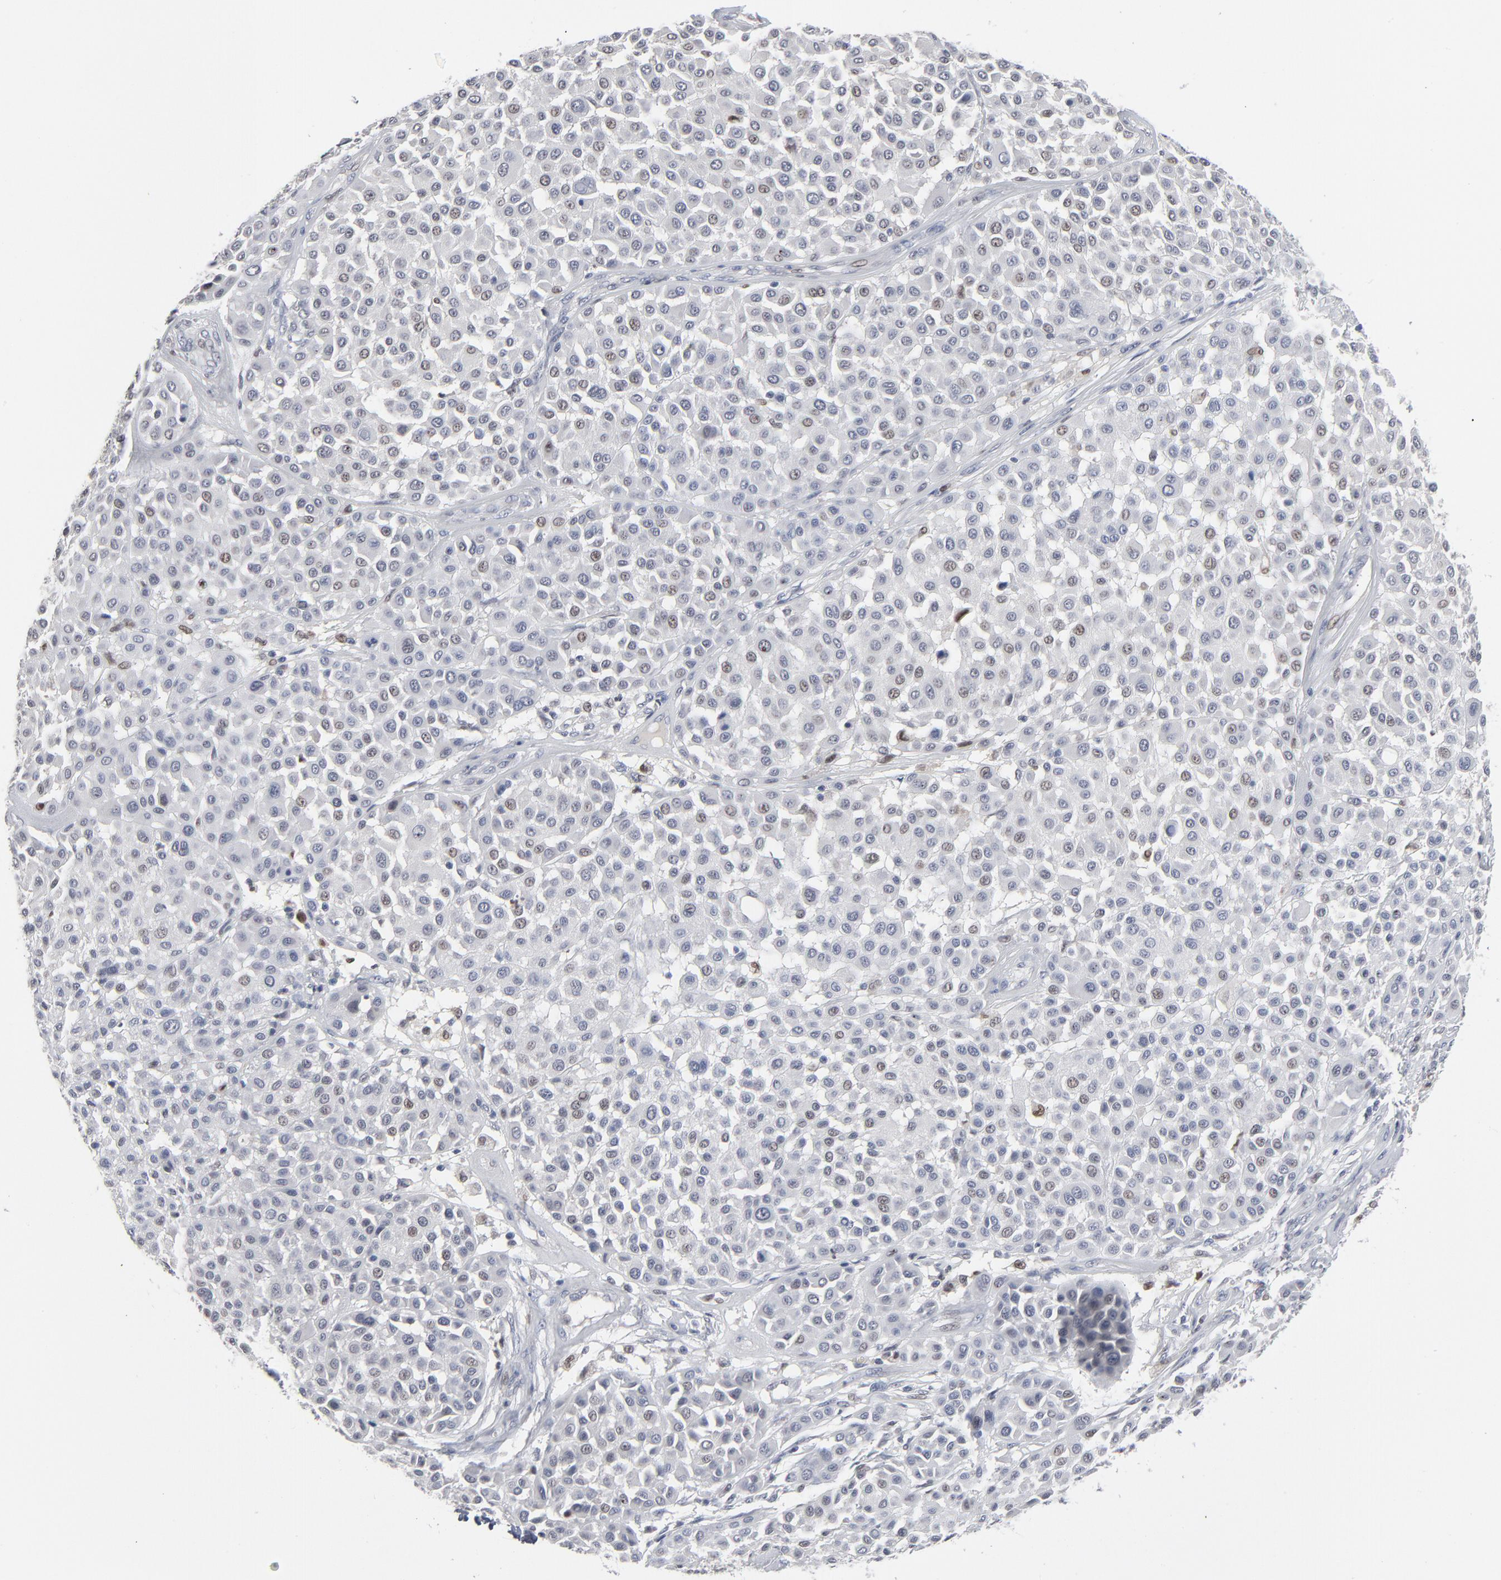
{"staining": {"intensity": "negative", "quantity": "none", "location": "none"}, "tissue": "melanoma", "cell_type": "Tumor cells", "image_type": "cancer", "snomed": [{"axis": "morphology", "description": "Malignant melanoma, Metastatic site"}, {"axis": "topography", "description": "Soft tissue"}], "caption": "Photomicrograph shows no significant protein positivity in tumor cells of malignant melanoma (metastatic site). (Brightfield microscopy of DAB (3,3'-diaminobenzidine) immunohistochemistry (IHC) at high magnification).", "gene": "FOXN2", "patient": {"sex": "male", "age": 41}}